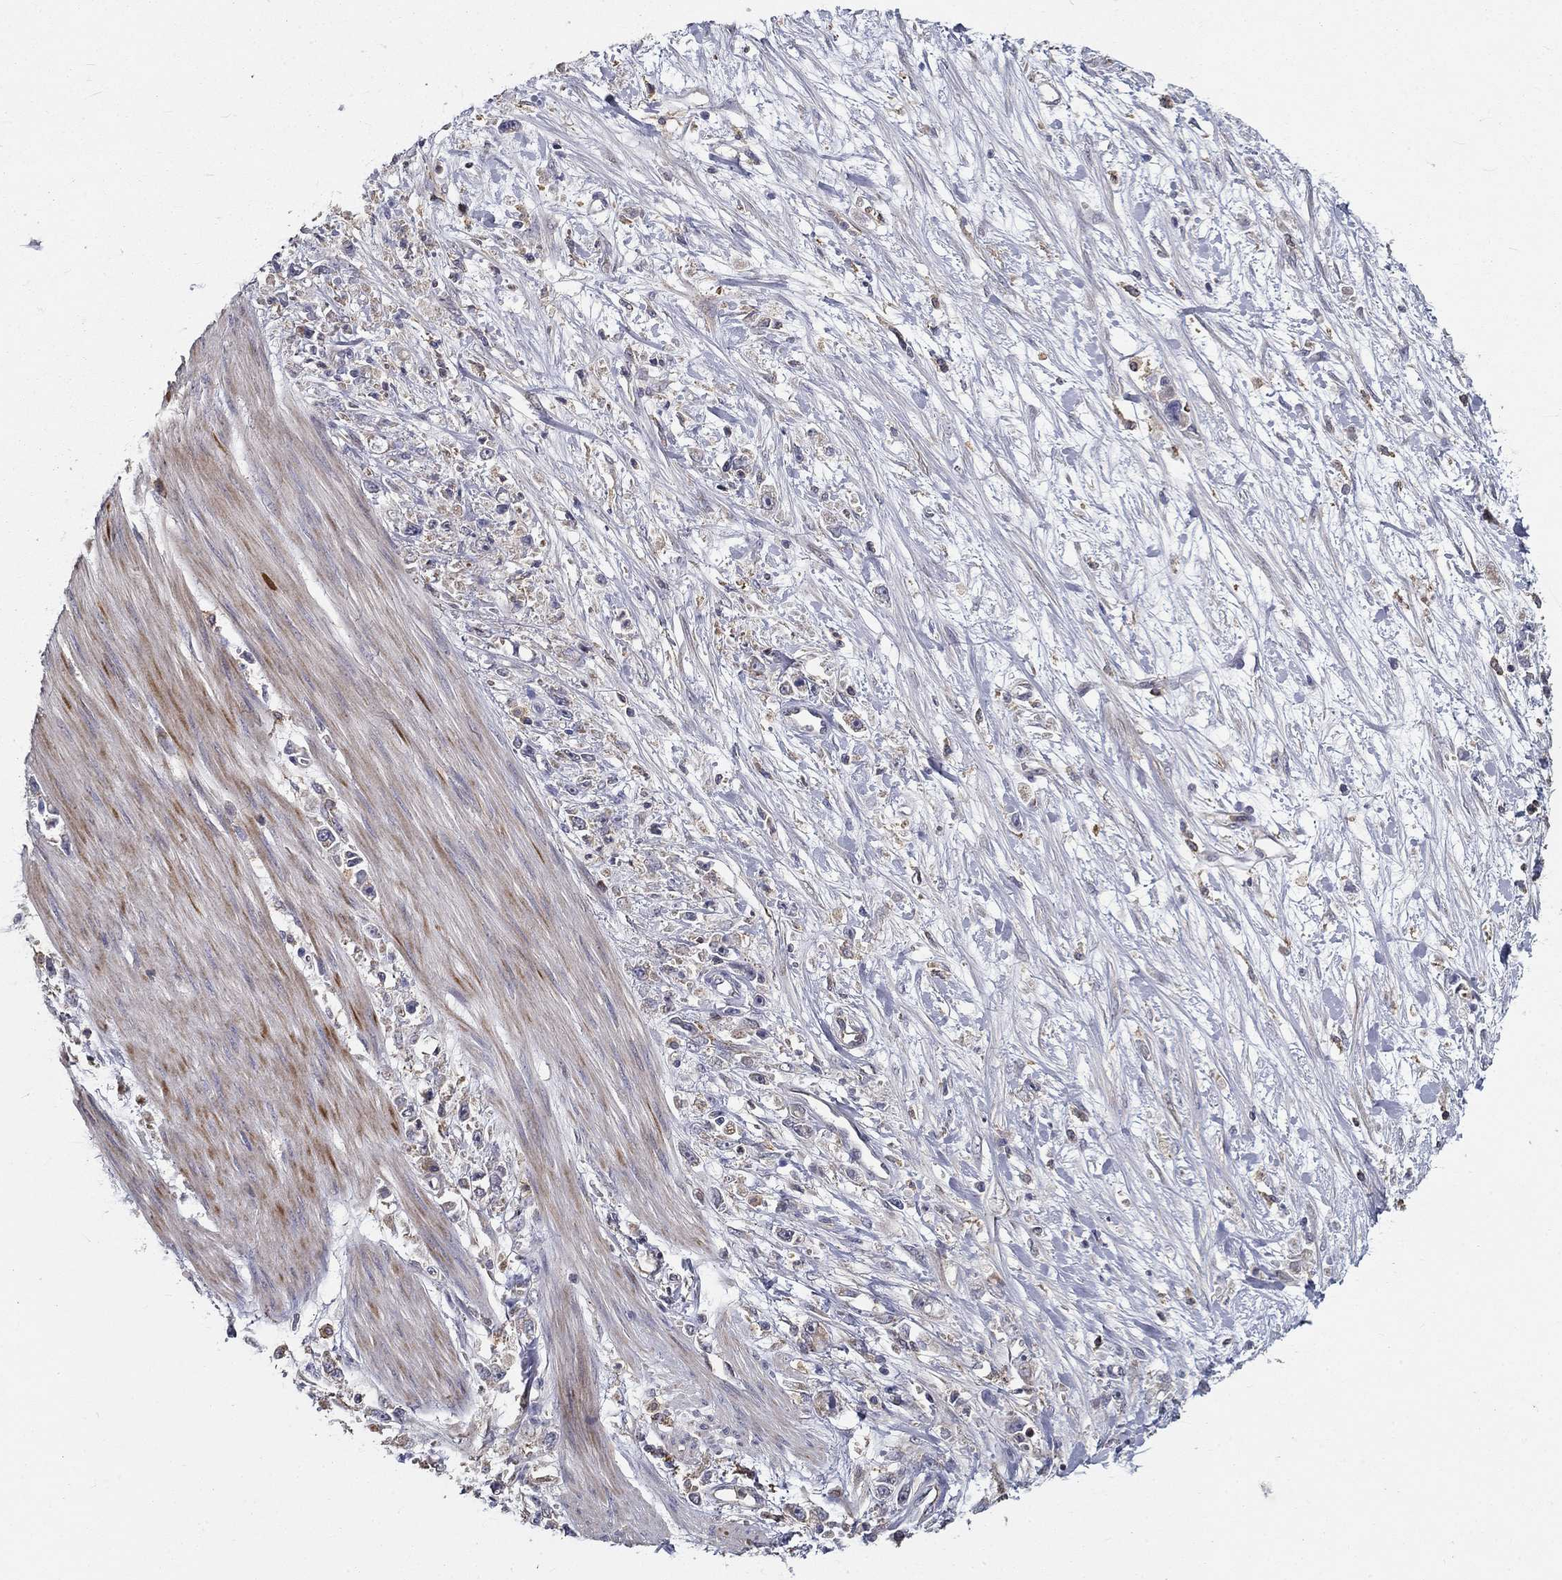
{"staining": {"intensity": "negative", "quantity": "none", "location": "none"}, "tissue": "stomach cancer", "cell_type": "Tumor cells", "image_type": "cancer", "snomed": [{"axis": "morphology", "description": "Adenocarcinoma, NOS"}, {"axis": "topography", "description": "Stomach"}], "caption": "There is no significant positivity in tumor cells of adenocarcinoma (stomach).", "gene": "ALDH4A1", "patient": {"sex": "female", "age": 59}}